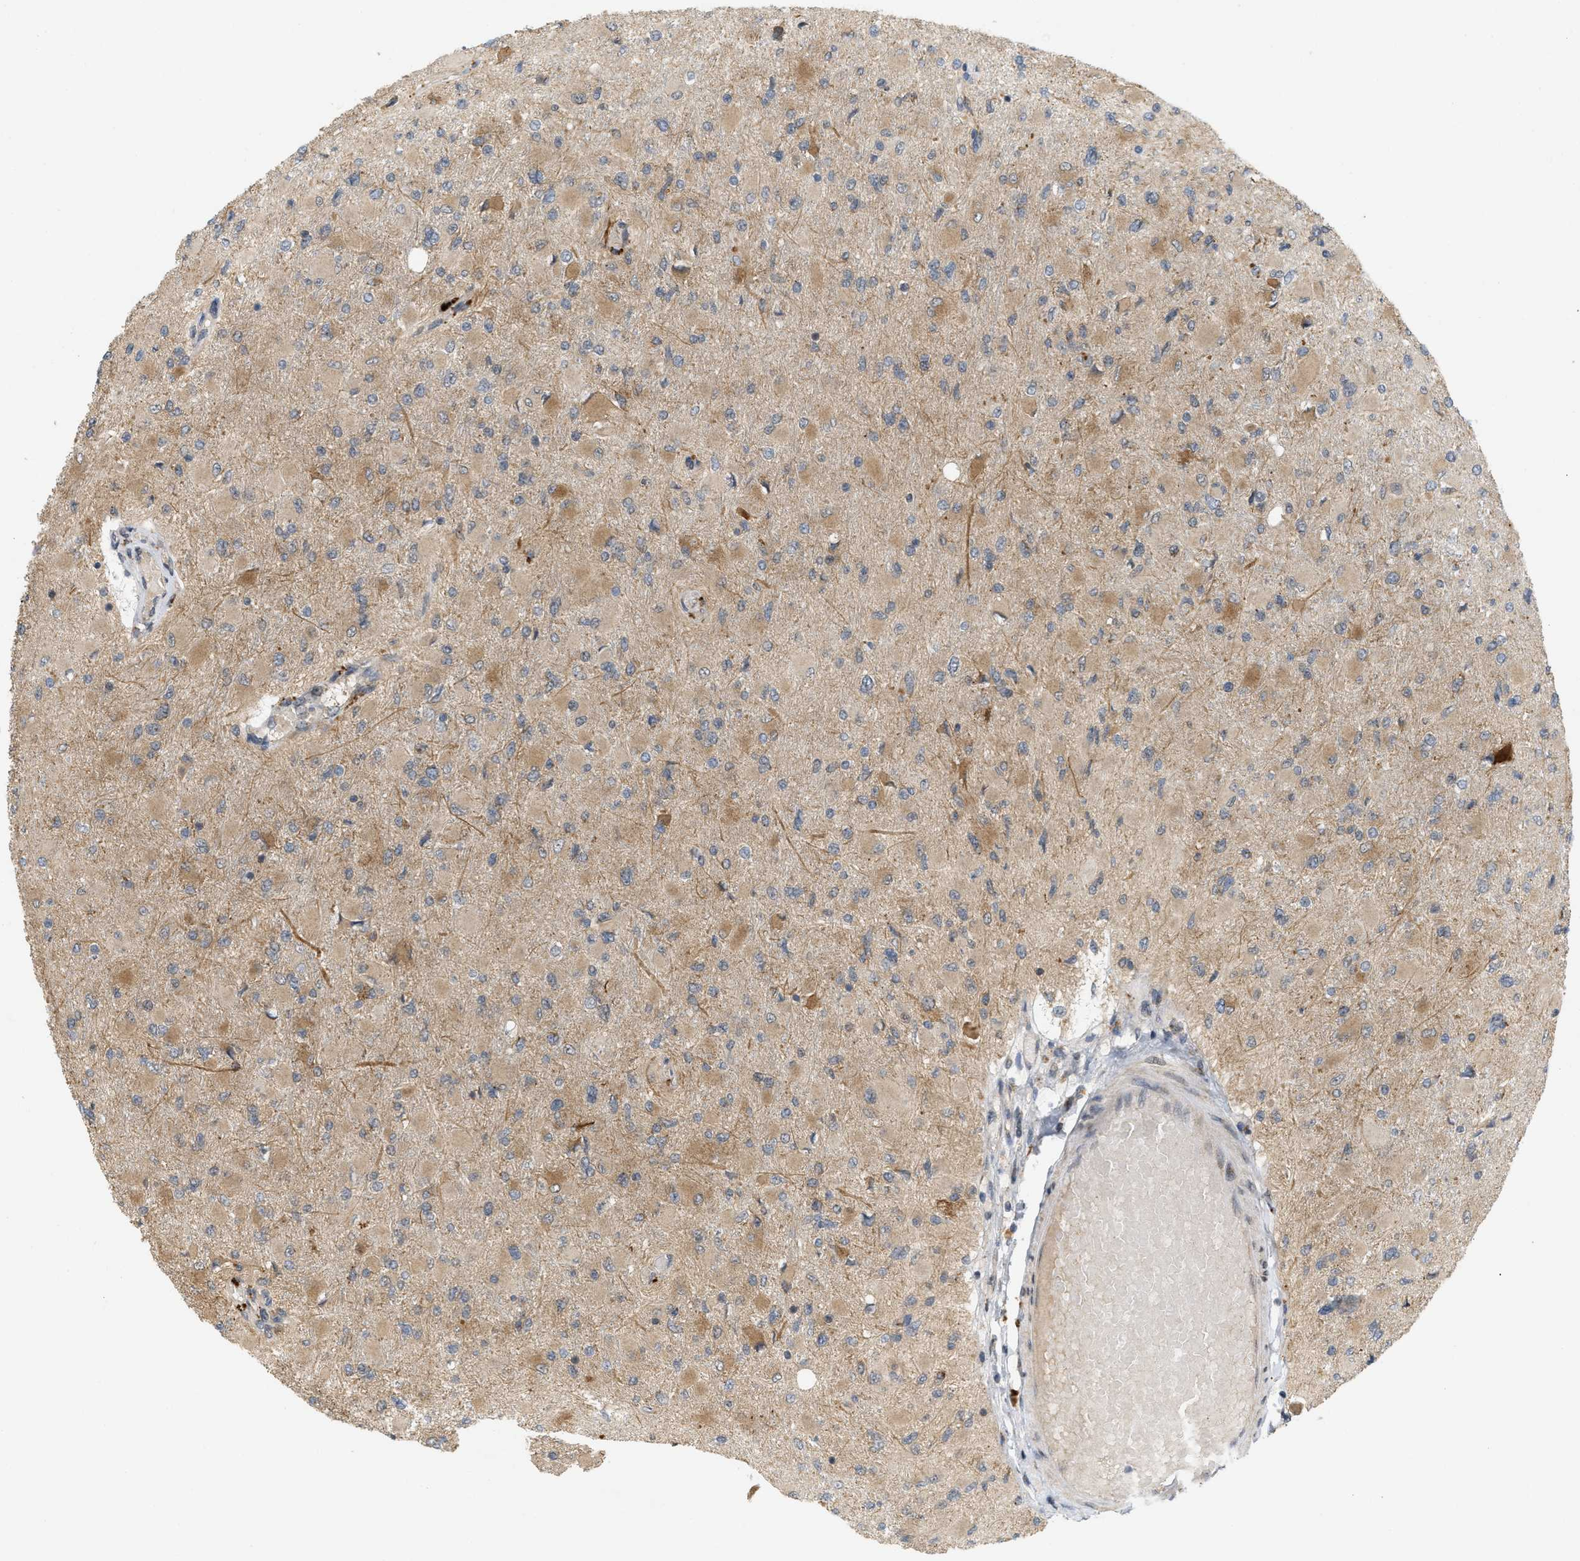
{"staining": {"intensity": "negative", "quantity": "none", "location": "none"}, "tissue": "glioma", "cell_type": "Tumor cells", "image_type": "cancer", "snomed": [{"axis": "morphology", "description": "Glioma, malignant, High grade"}, {"axis": "topography", "description": "Cerebral cortex"}], "caption": "Immunohistochemical staining of malignant glioma (high-grade) exhibits no significant positivity in tumor cells. (DAB IHC visualized using brightfield microscopy, high magnification).", "gene": "PRKD1", "patient": {"sex": "female", "age": 36}}